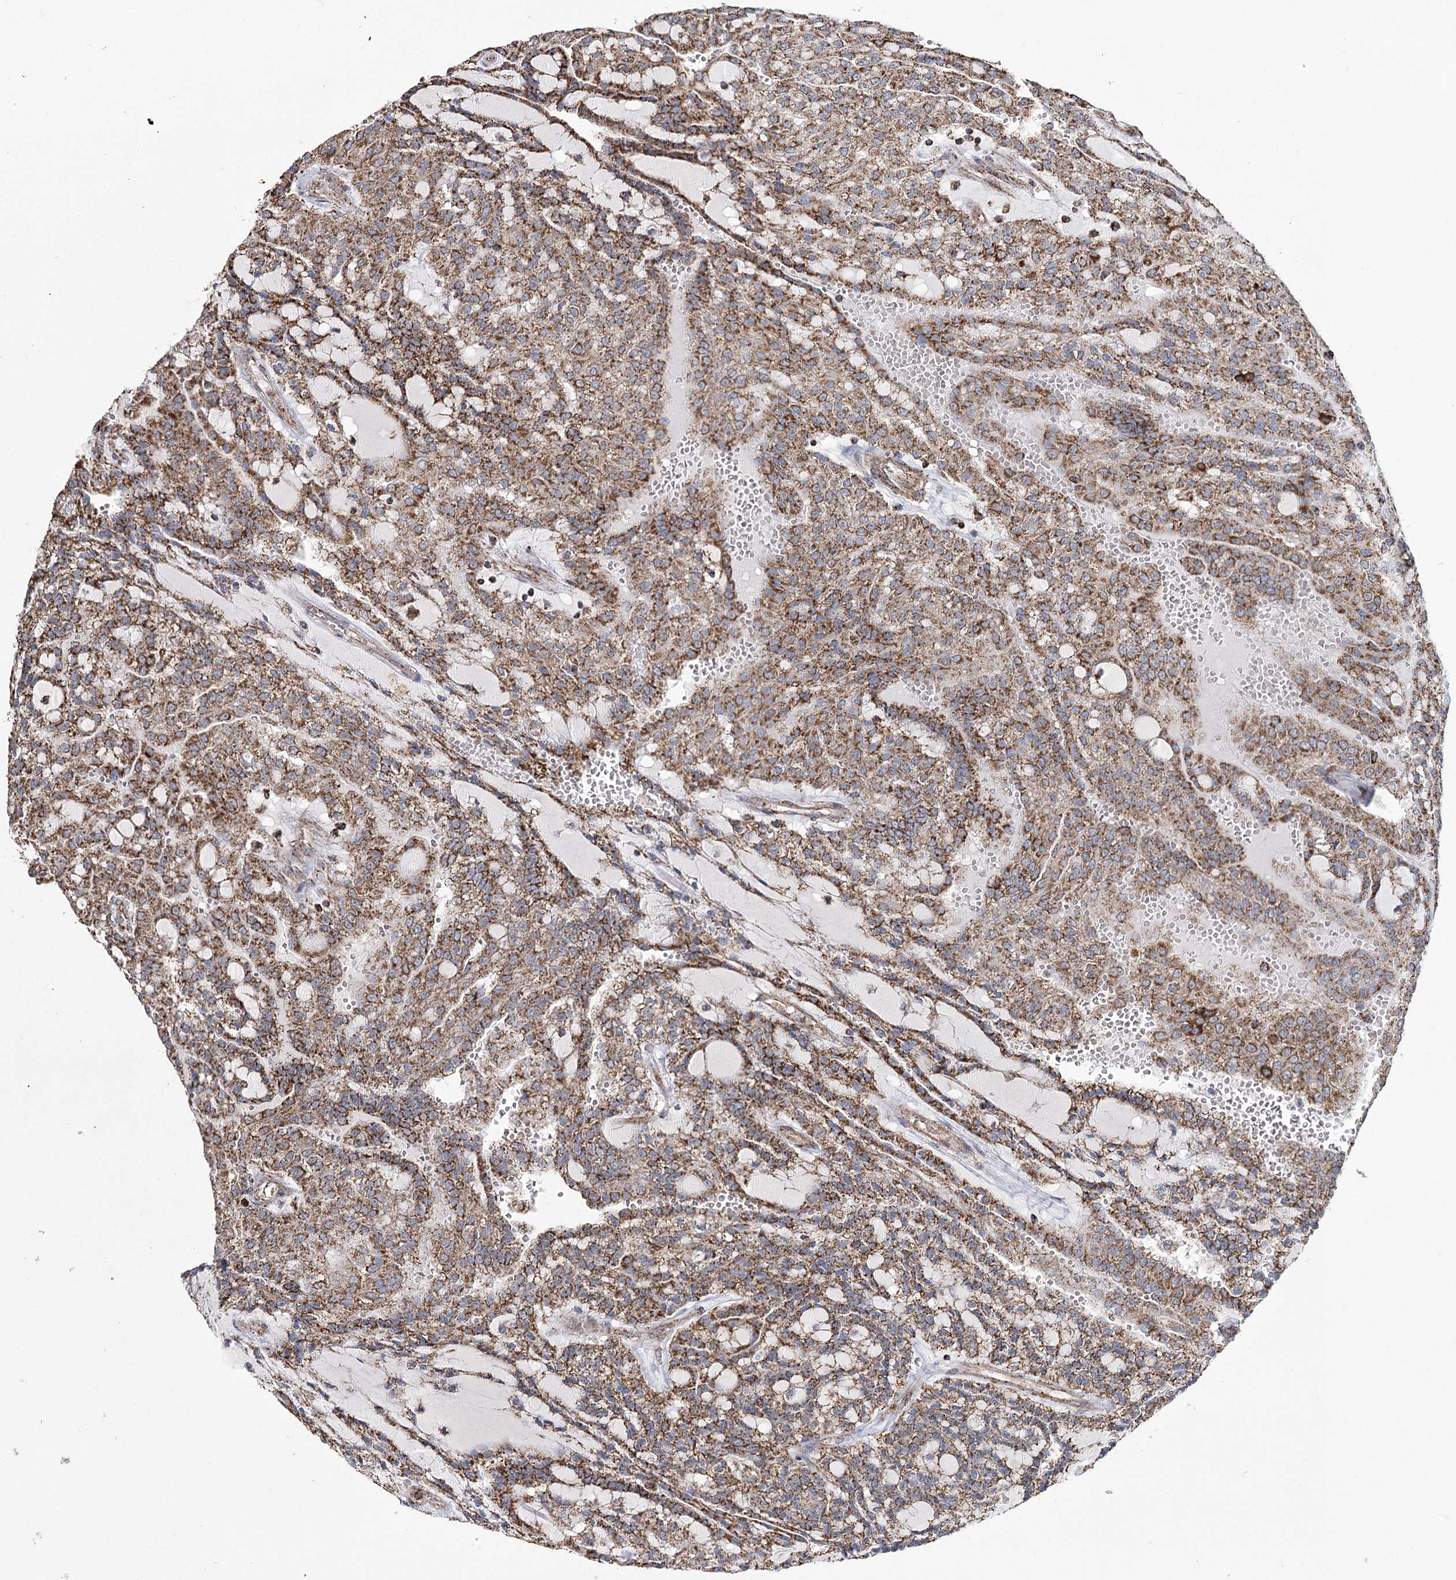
{"staining": {"intensity": "strong", "quantity": ">75%", "location": "cytoplasmic/membranous"}, "tissue": "renal cancer", "cell_type": "Tumor cells", "image_type": "cancer", "snomed": [{"axis": "morphology", "description": "Adenocarcinoma, NOS"}, {"axis": "topography", "description": "Kidney"}], "caption": "There is high levels of strong cytoplasmic/membranous expression in tumor cells of adenocarcinoma (renal), as demonstrated by immunohistochemical staining (brown color).", "gene": "RANBP3L", "patient": {"sex": "male", "age": 63}}